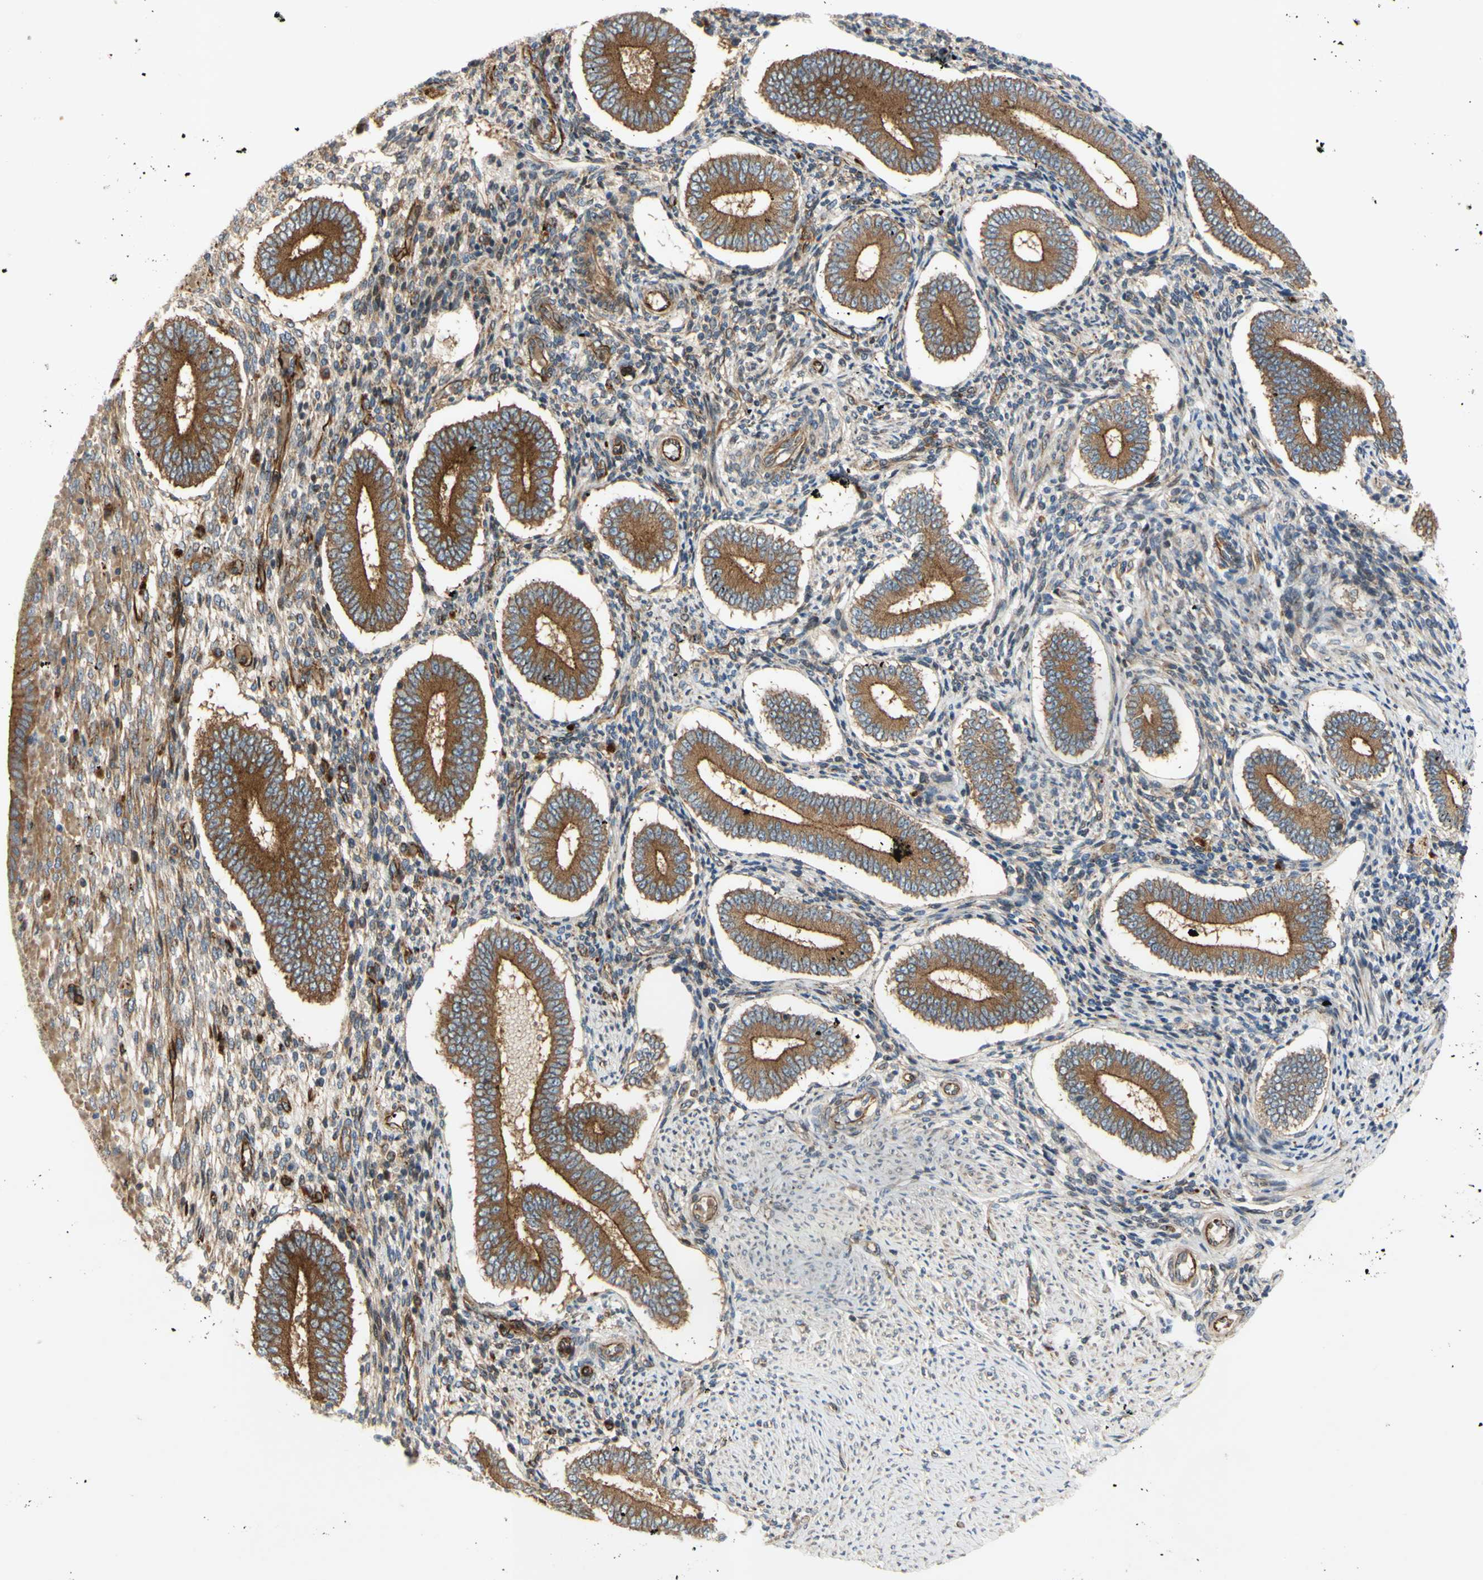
{"staining": {"intensity": "weak", "quantity": "25%-75%", "location": "cytoplasmic/membranous"}, "tissue": "endometrium", "cell_type": "Cells in endometrial stroma", "image_type": "normal", "snomed": [{"axis": "morphology", "description": "Normal tissue, NOS"}, {"axis": "topography", "description": "Endometrium"}], "caption": "Endometrium stained with DAB (3,3'-diaminobenzidine) IHC demonstrates low levels of weak cytoplasmic/membranous expression in approximately 25%-75% of cells in endometrial stroma.", "gene": "TUBG2", "patient": {"sex": "female", "age": 42}}